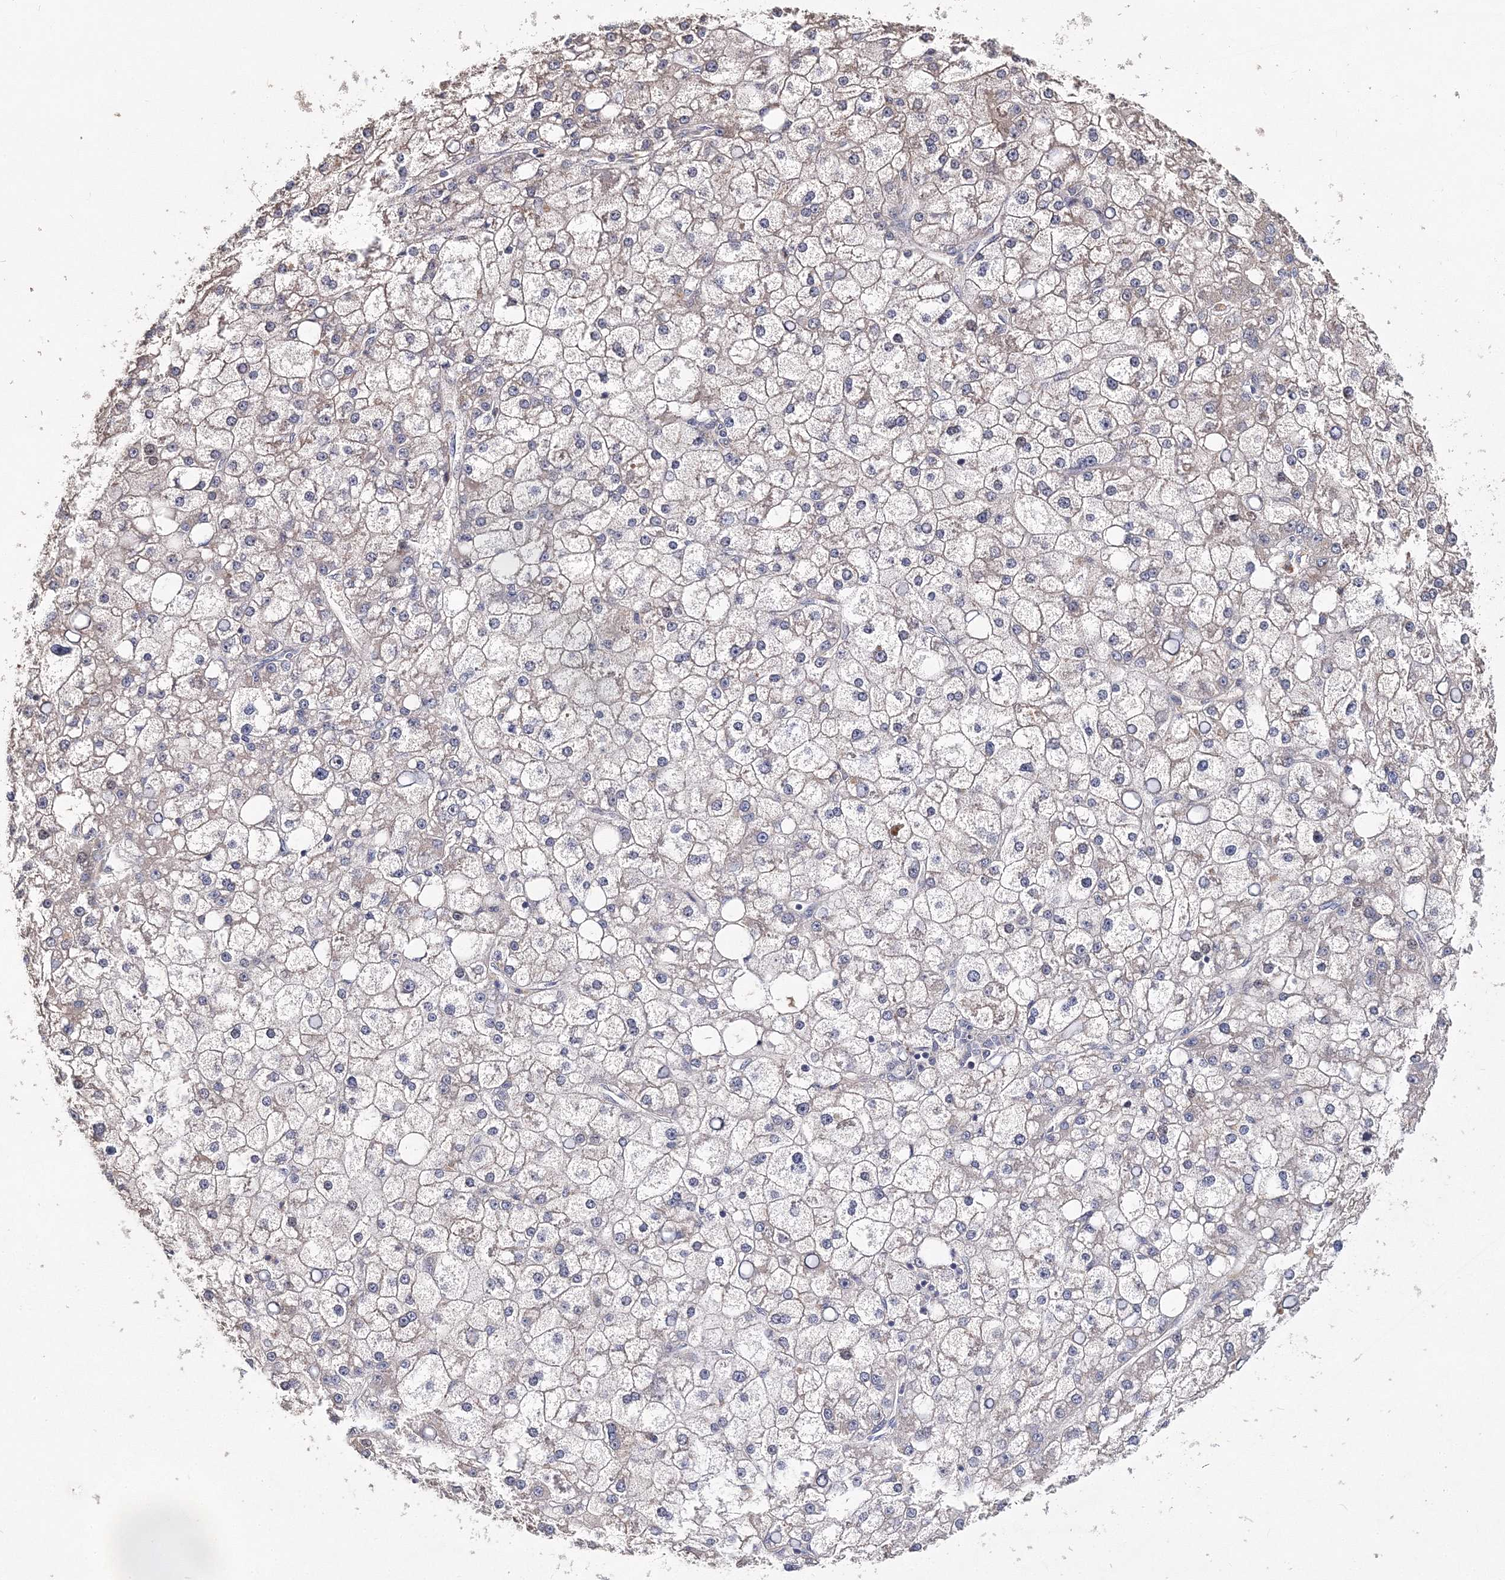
{"staining": {"intensity": "weak", "quantity": "<25%", "location": "cytoplasmic/membranous"}, "tissue": "liver cancer", "cell_type": "Tumor cells", "image_type": "cancer", "snomed": [{"axis": "morphology", "description": "Carcinoma, Hepatocellular, NOS"}, {"axis": "topography", "description": "Liver"}], "caption": "Tumor cells are negative for protein expression in human liver cancer (hepatocellular carcinoma).", "gene": "GJB5", "patient": {"sex": "male", "age": 67}}